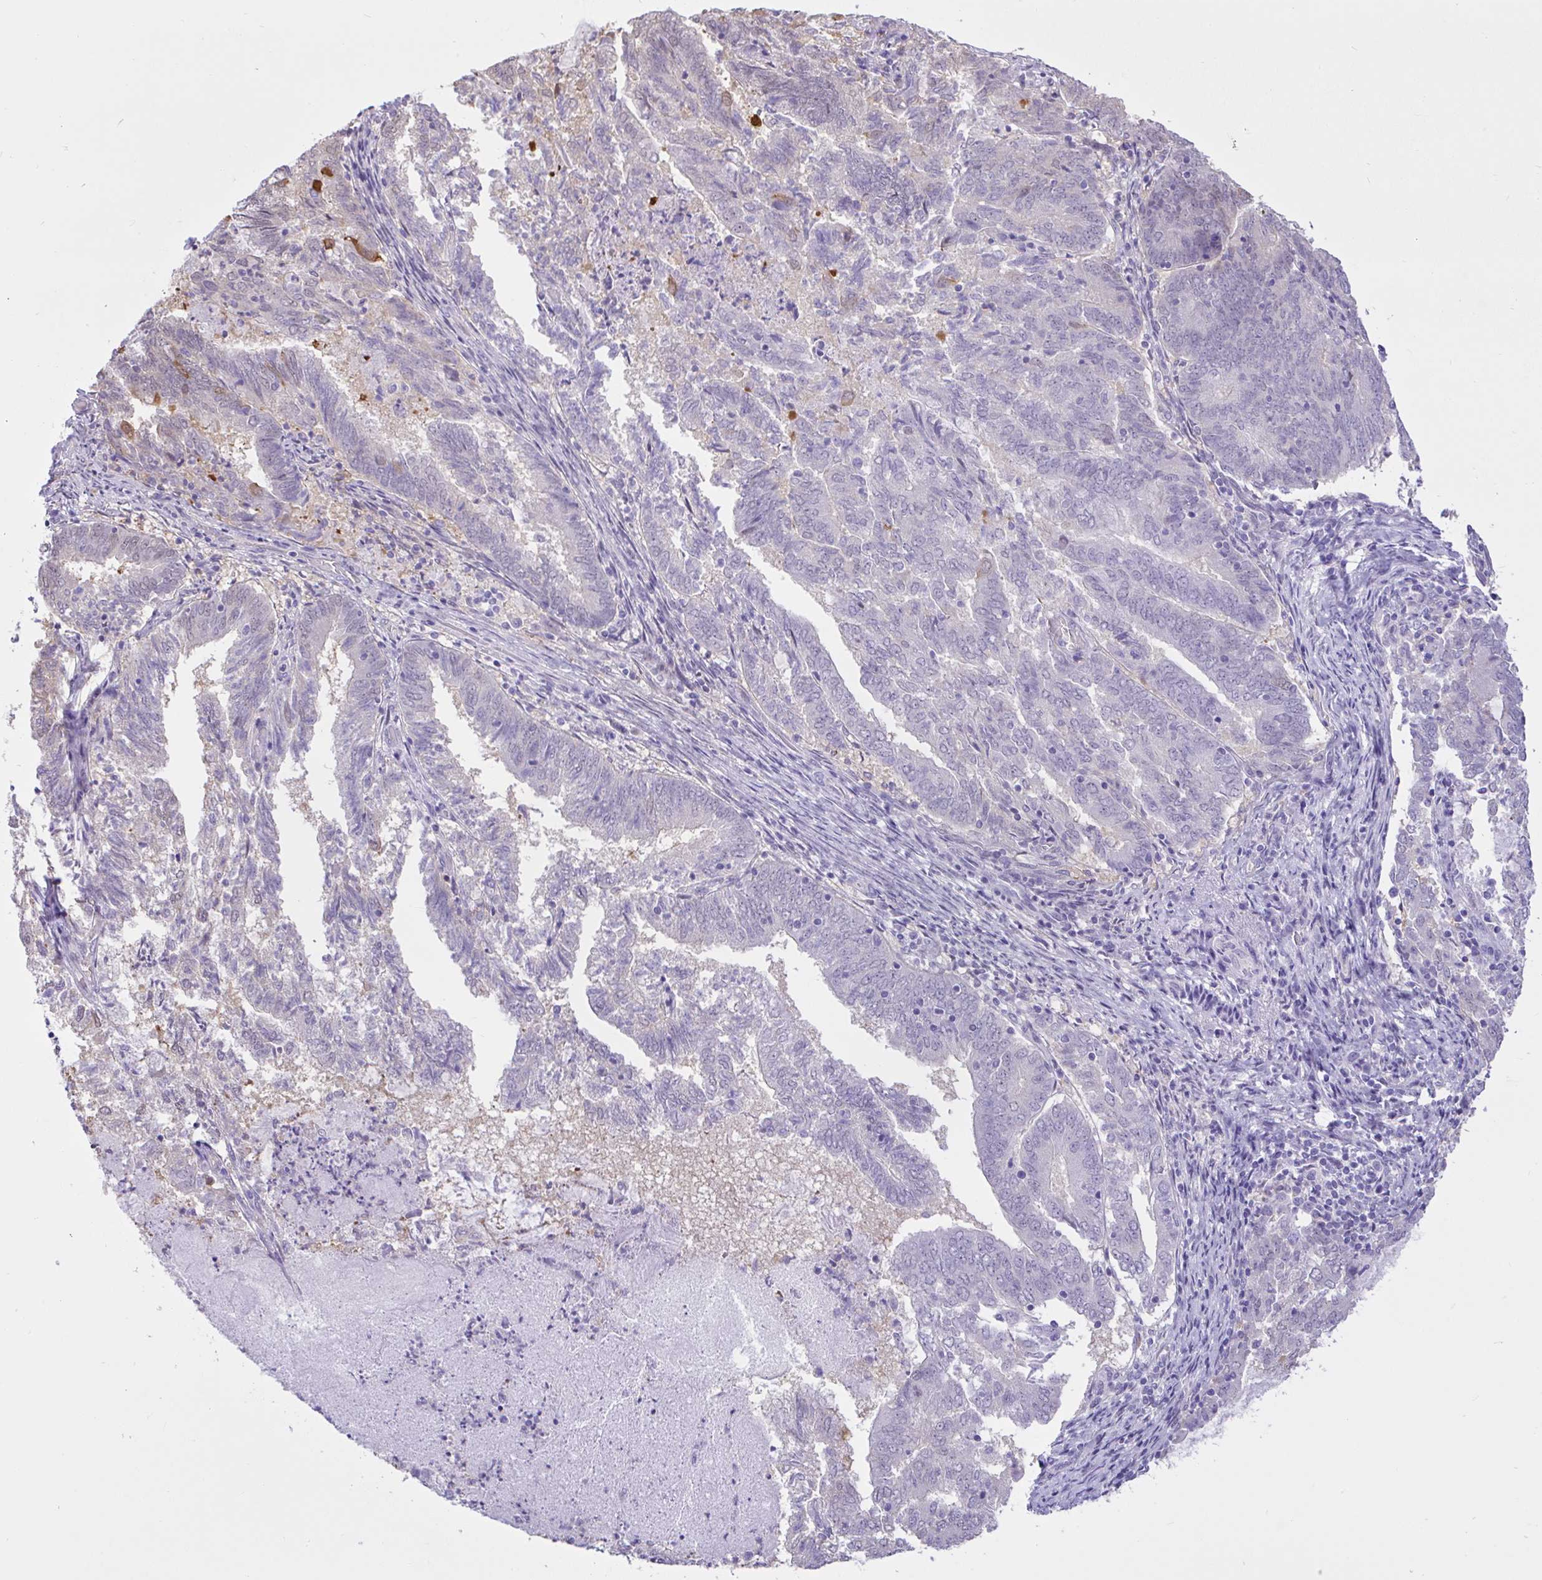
{"staining": {"intensity": "negative", "quantity": "none", "location": "none"}, "tissue": "endometrial cancer", "cell_type": "Tumor cells", "image_type": "cancer", "snomed": [{"axis": "morphology", "description": "Adenocarcinoma, NOS"}, {"axis": "topography", "description": "Endometrium"}], "caption": "Immunohistochemistry (IHC) photomicrograph of human adenocarcinoma (endometrial) stained for a protein (brown), which demonstrates no staining in tumor cells.", "gene": "ZNF485", "patient": {"sex": "female", "age": 80}}